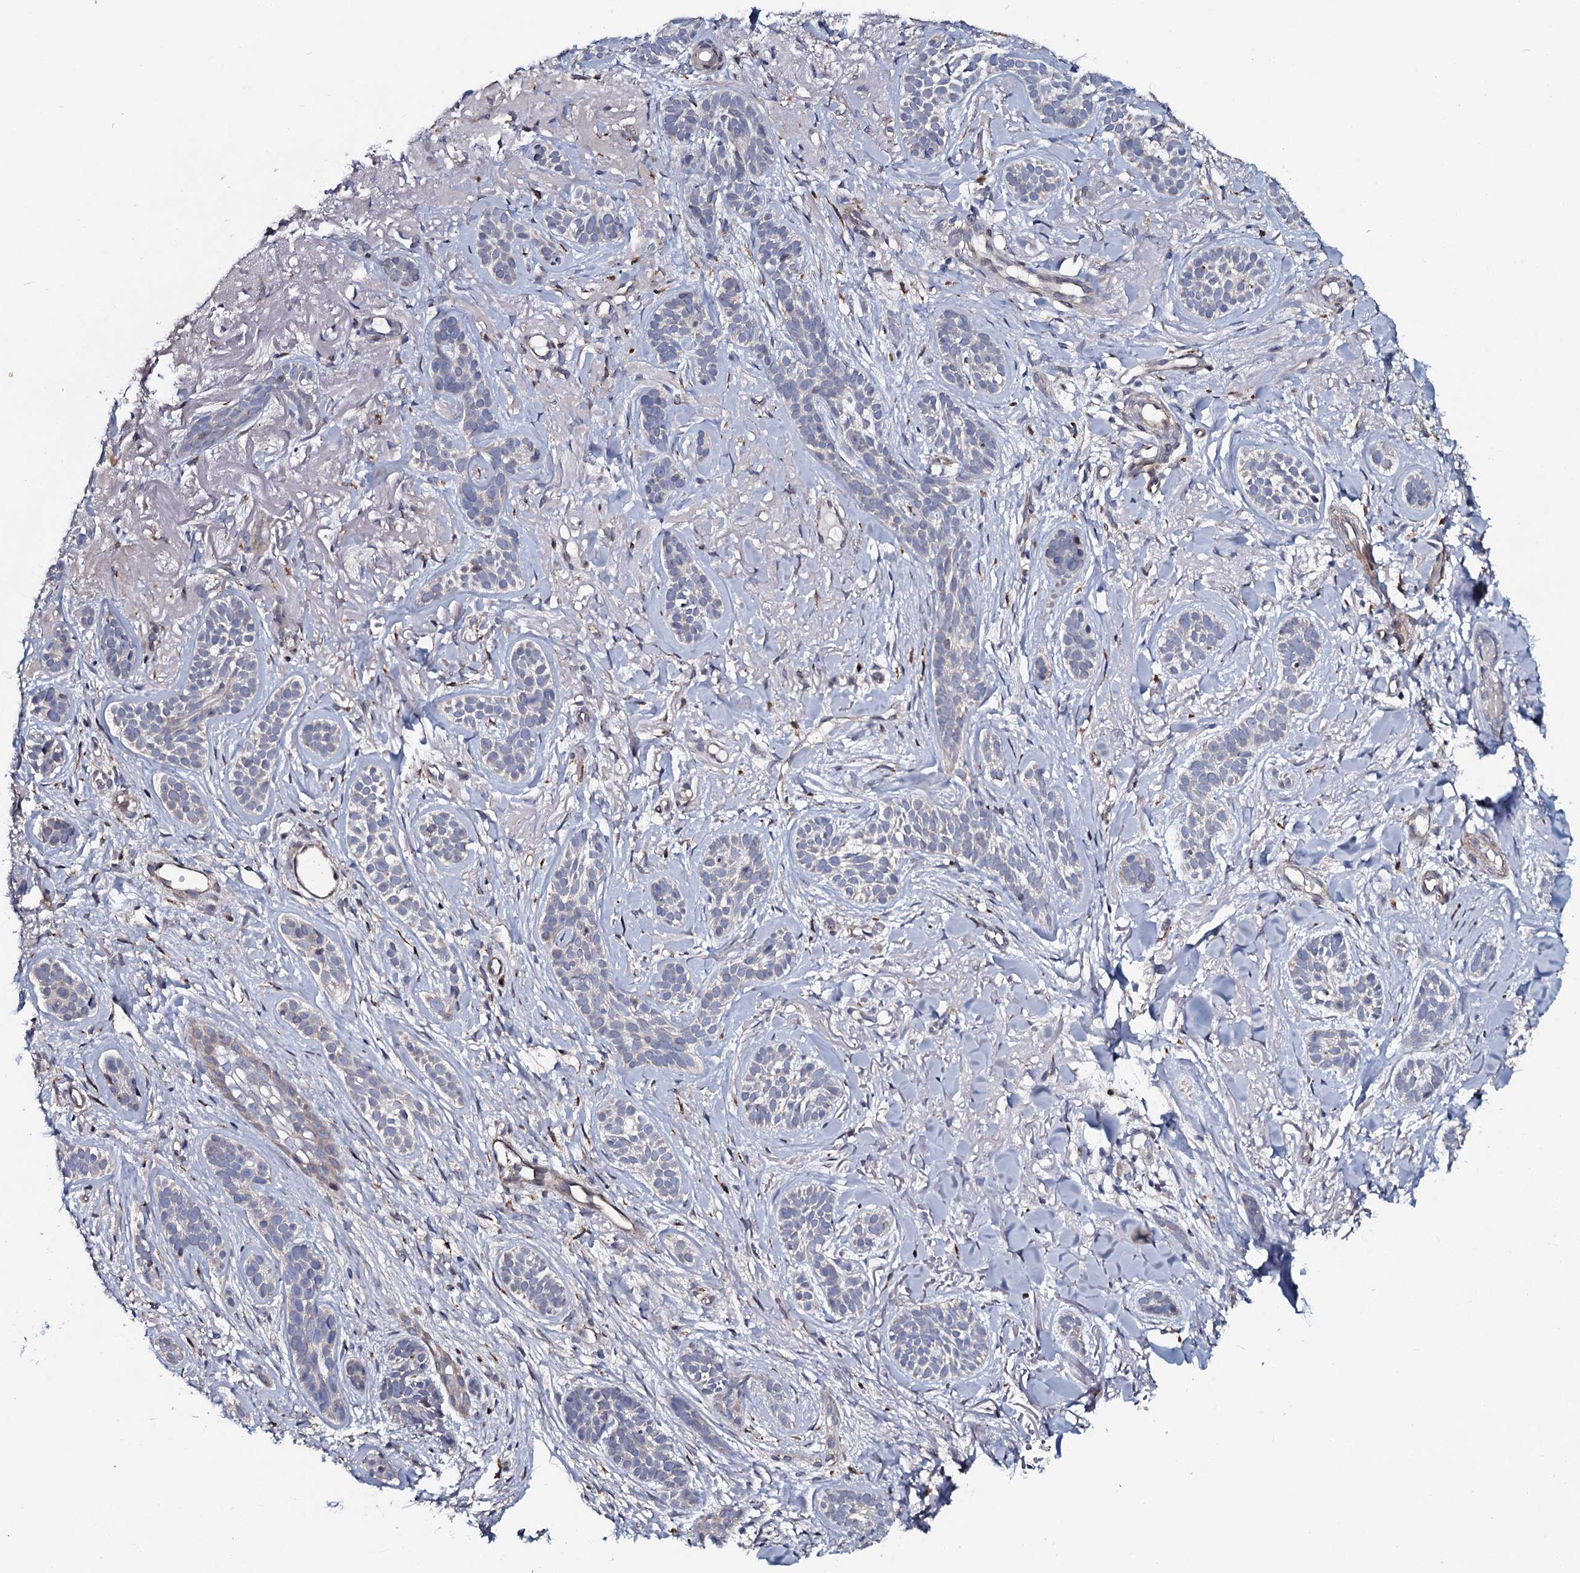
{"staining": {"intensity": "negative", "quantity": "none", "location": "none"}, "tissue": "skin cancer", "cell_type": "Tumor cells", "image_type": "cancer", "snomed": [{"axis": "morphology", "description": "Basal cell carcinoma"}, {"axis": "topography", "description": "Skin"}], "caption": "Protein analysis of skin basal cell carcinoma demonstrates no significant positivity in tumor cells.", "gene": "KCTD4", "patient": {"sex": "male", "age": 71}}